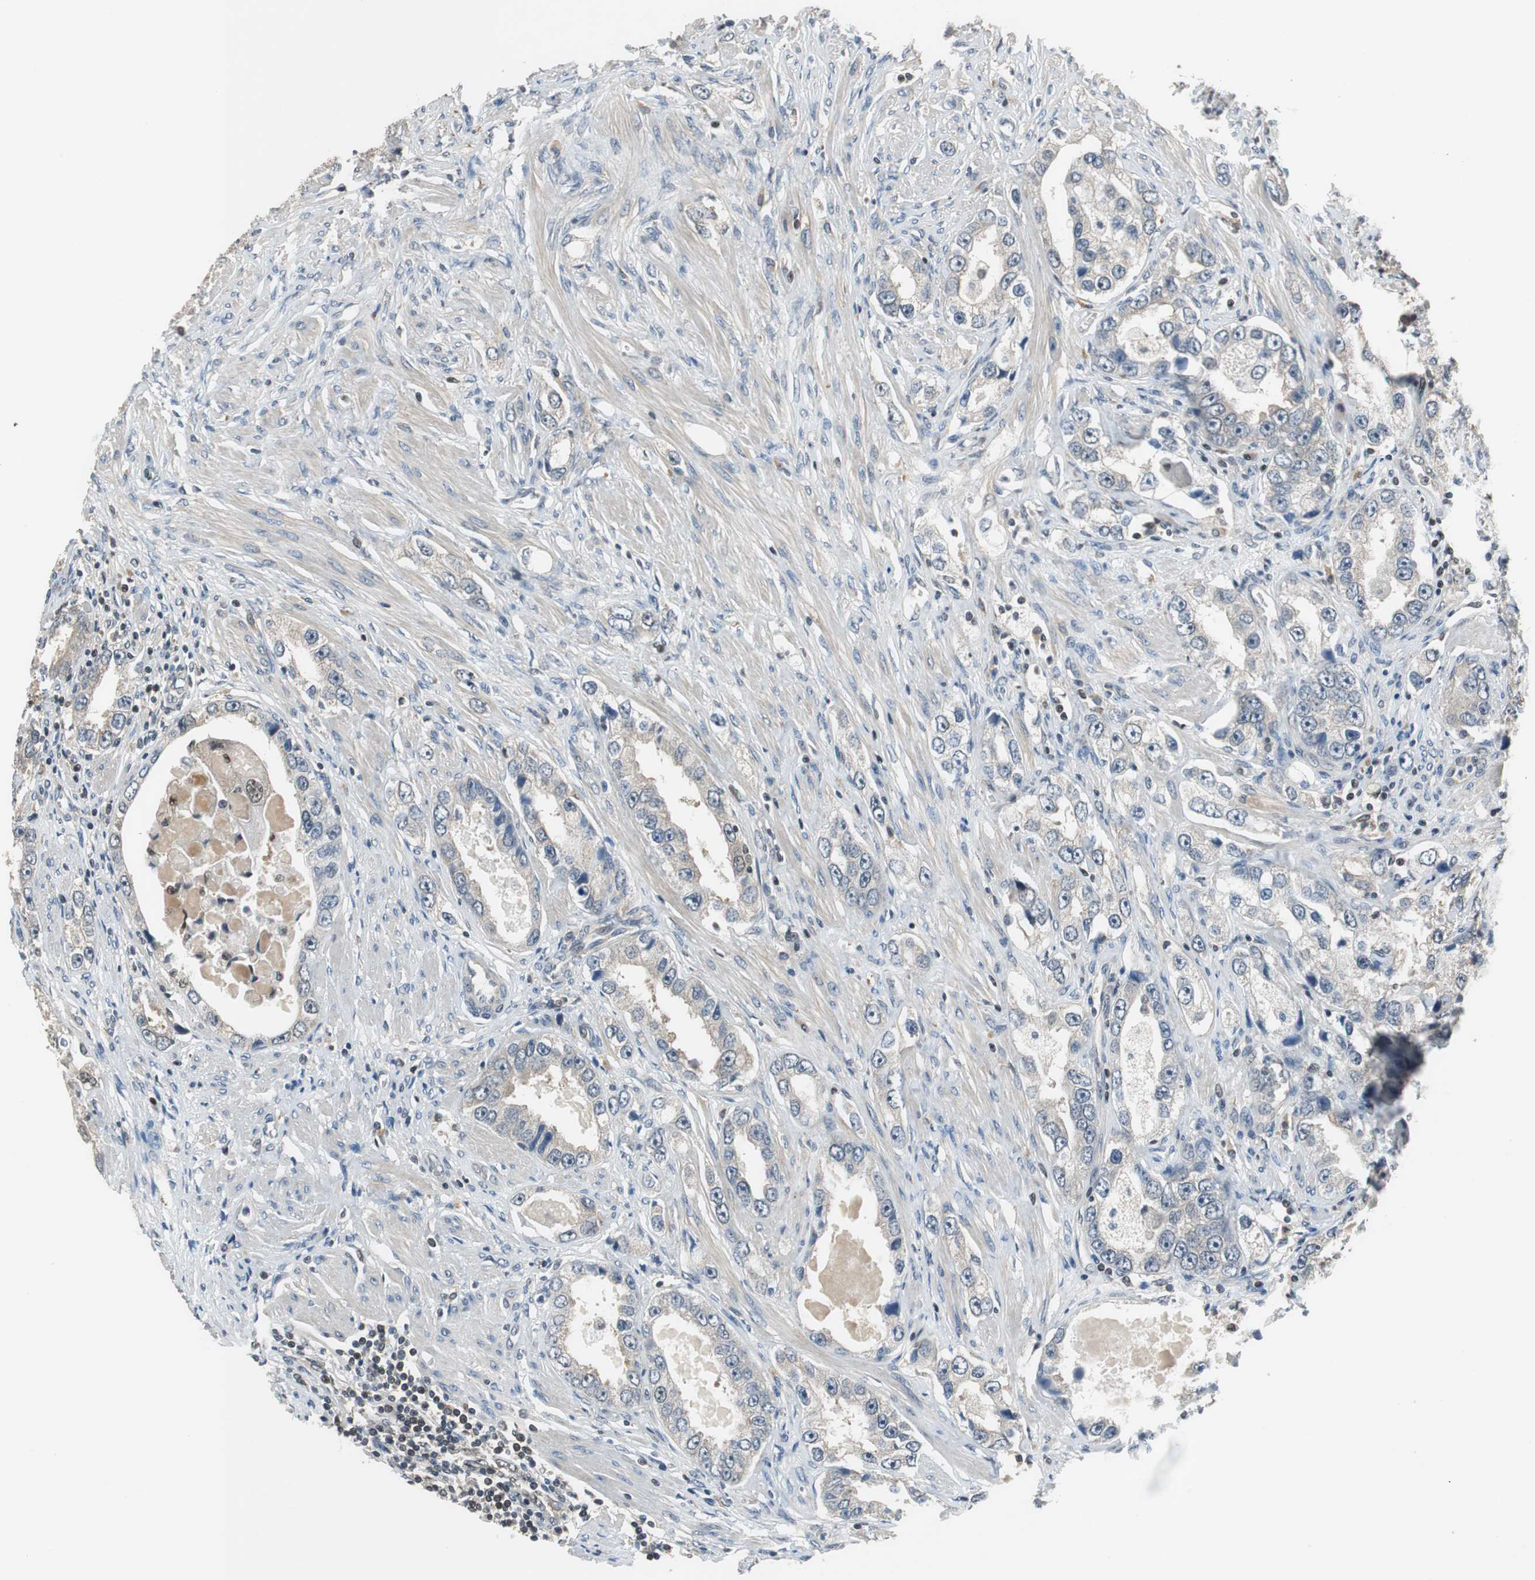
{"staining": {"intensity": "negative", "quantity": "none", "location": "none"}, "tissue": "prostate cancer", "cell_type": "Tumor cells", "image_type": "cancer", "snomed": [{"axis": "morphology", "description": "Adenocarcinoma, High grade"}, {"axis": "topography", "description": "Prostate"}], "caption": "This is a histopathology image of IHC staining of prostate cancer, which shows no positivity in tumor cells. The staining was performed using DAB to visualize the protein expression in brown, while the nuclei were stained in blue with hematoxylin (Magnification: 20x).", "gene": "MAFB", "patient": {"sex": "male", "age": 63}}